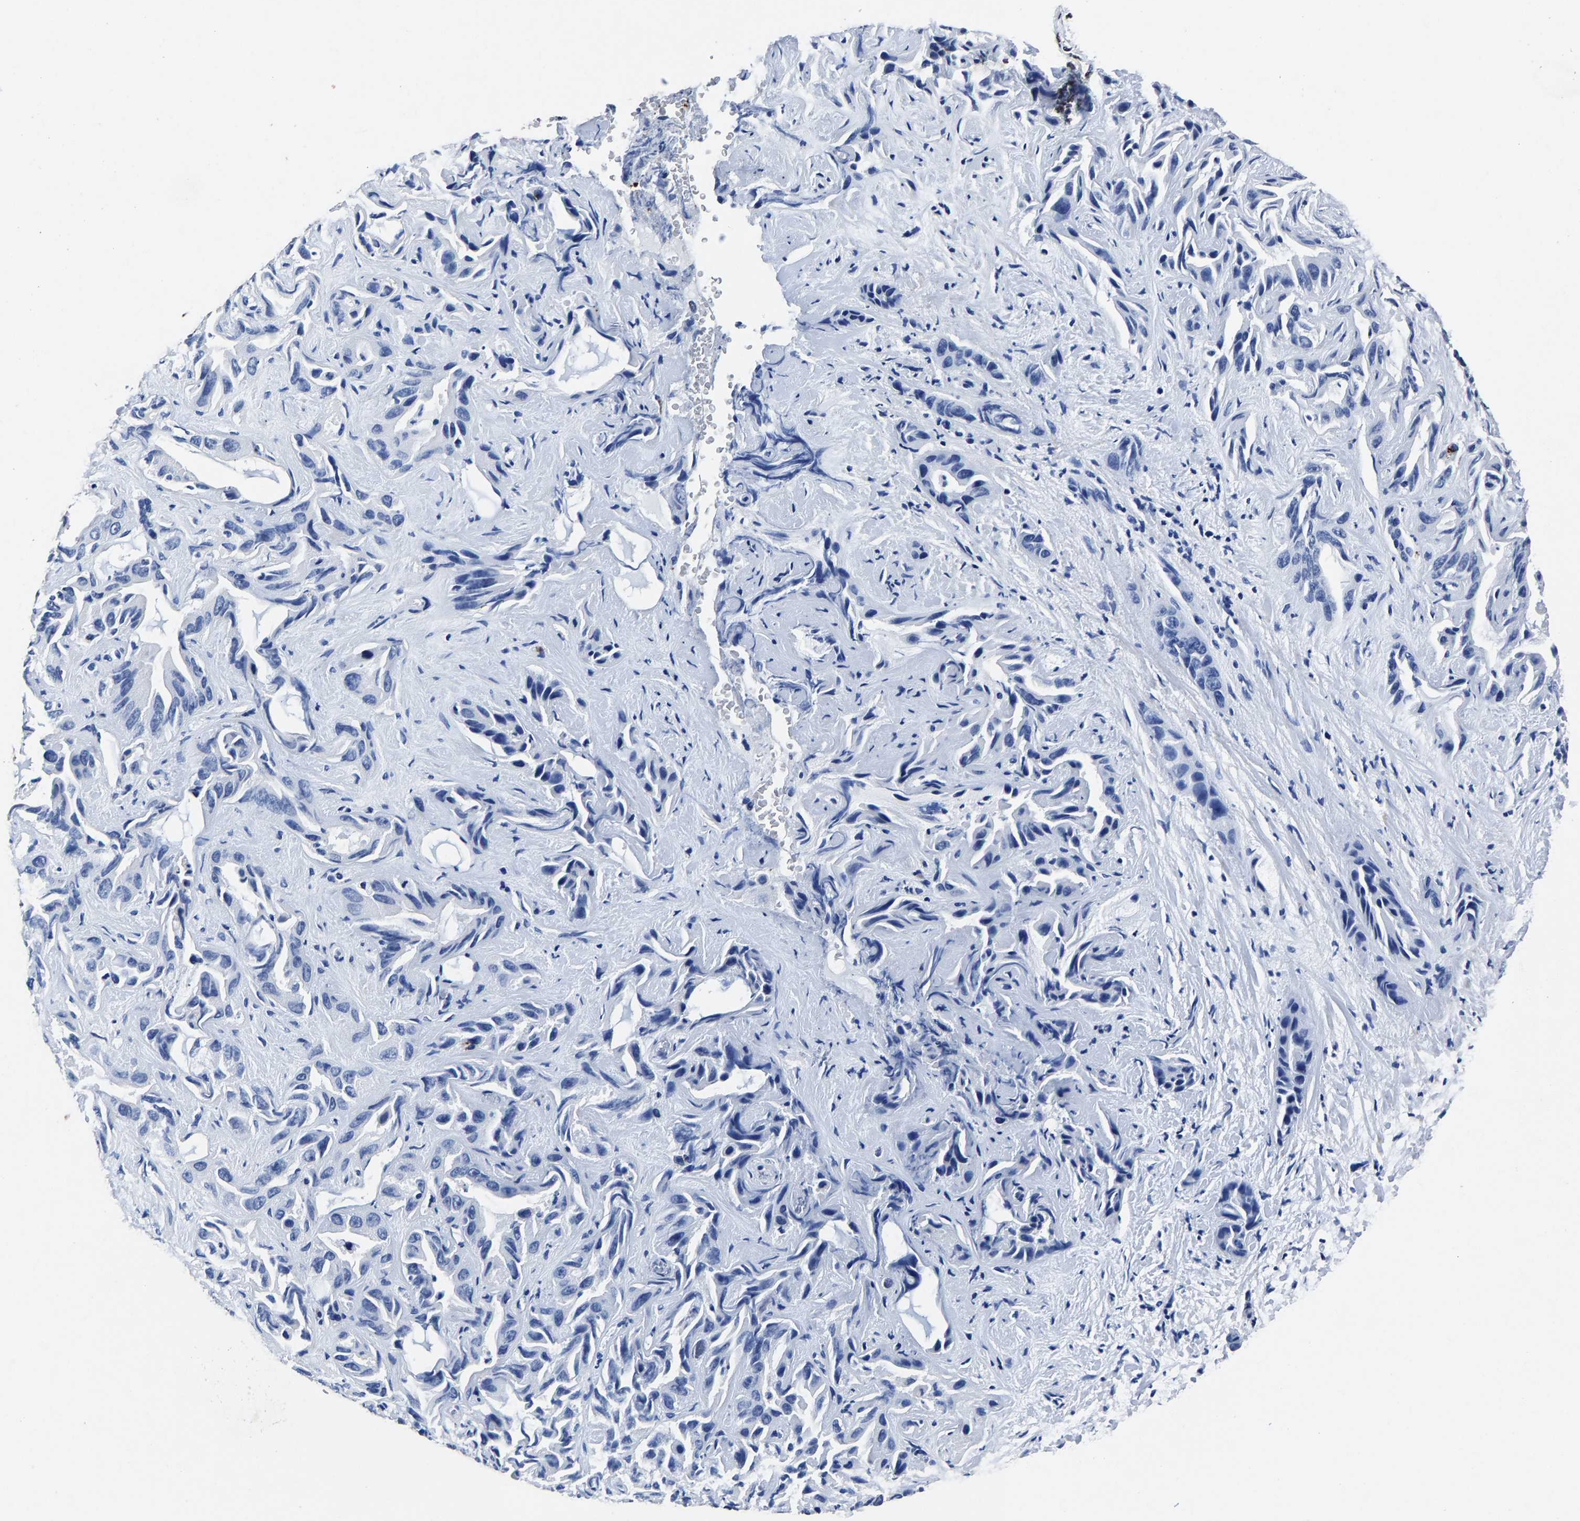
{"staining": {"intensity": "negative", "quantity": "none", "location": "none"}, "tissue": "liver cancer", "cell_type": "Tumor cells", "image_type": "cancer", "snomed": [{"axis": "morphology", "description": "Cholangiocarcinoma"}, {"axis": "topography", "description": "Liver"}], "caption": "Protein analysis of liver cholangiocarcinoma demonstrates no significant staining in tumor cells.", "gene": "RBM45", "patient": {"sex": "female", "age": 52}}